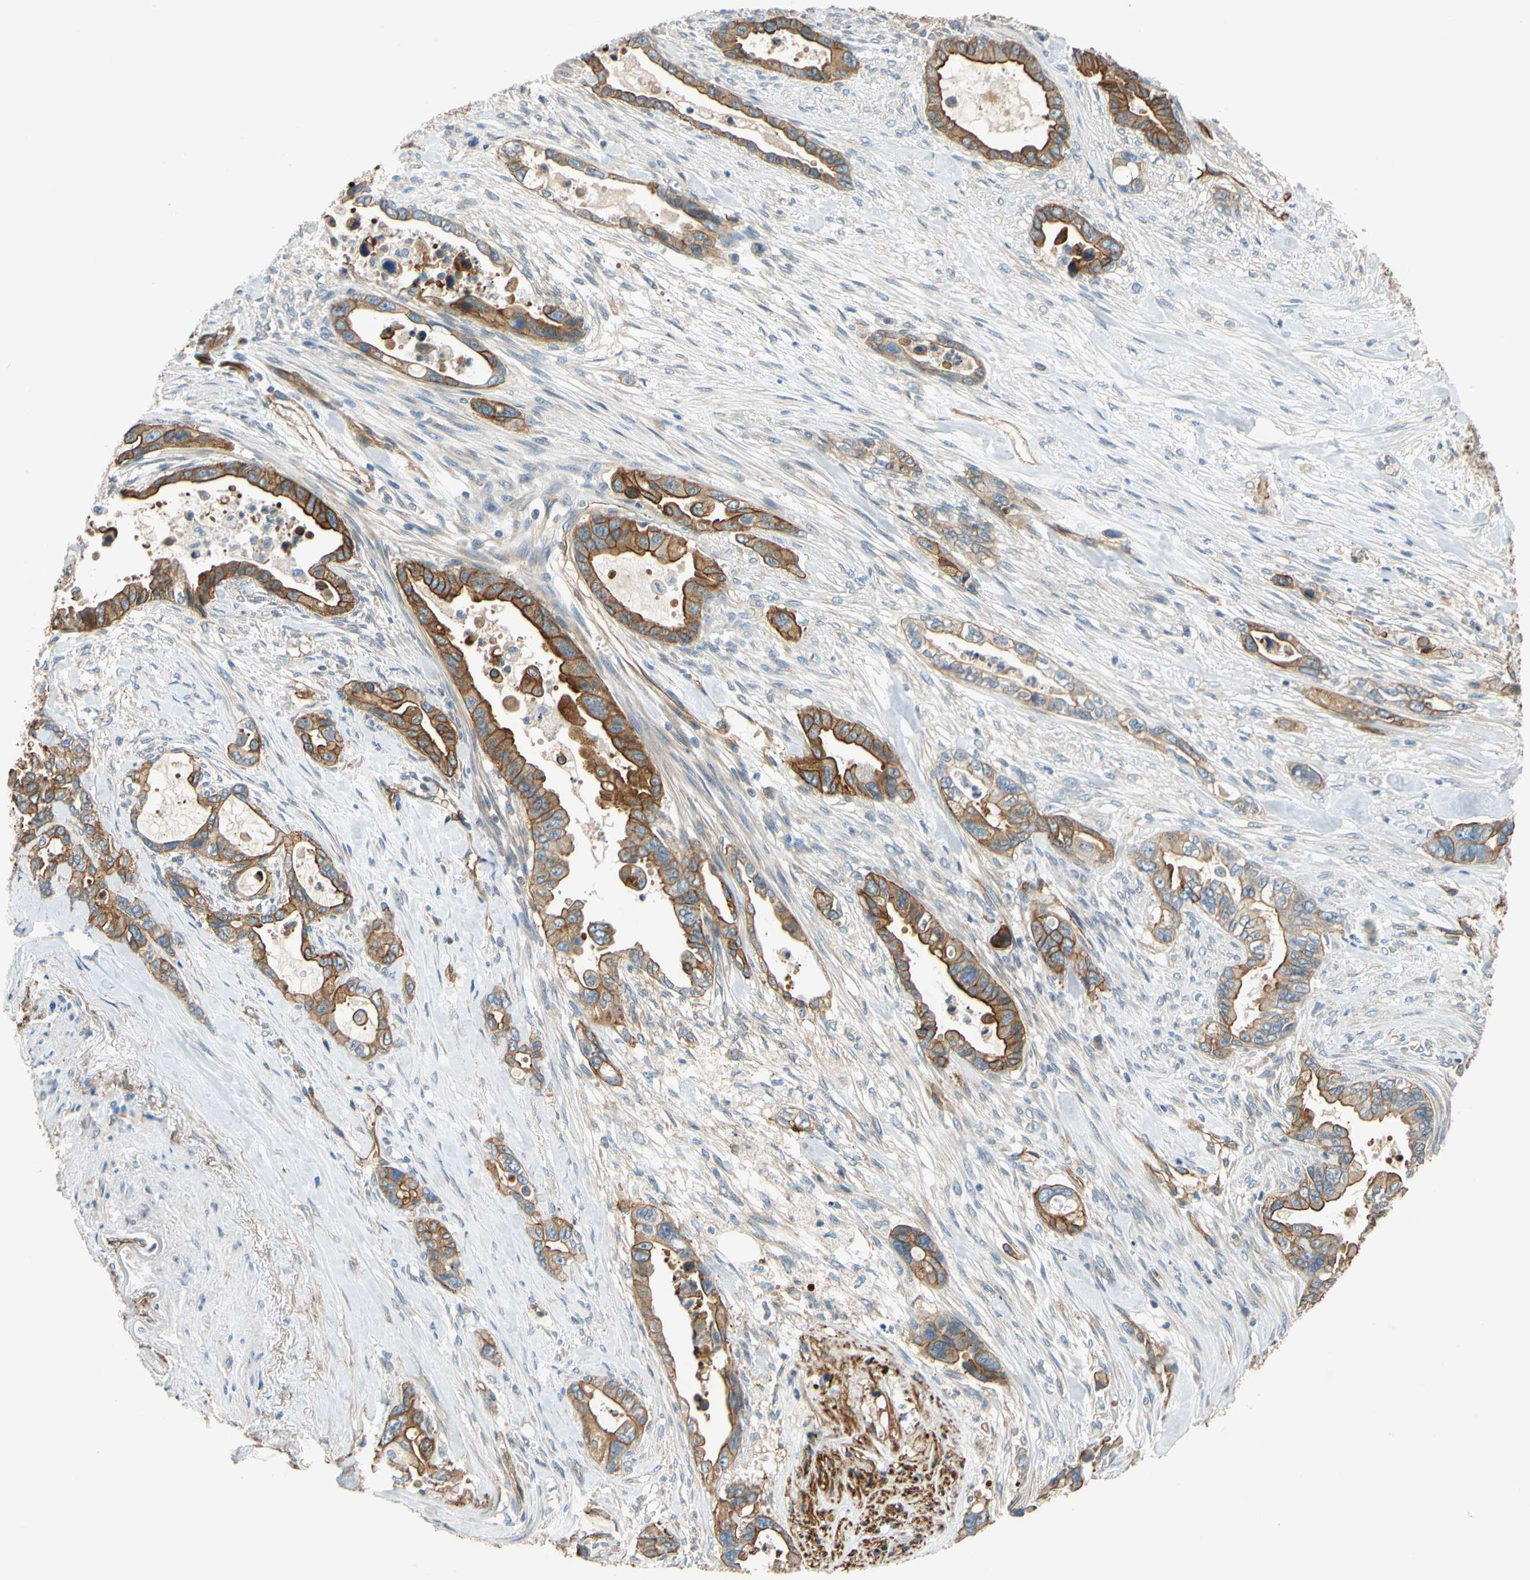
{"staining": {"intensity": "strong", "quantity": ">75%", "location": "cytoplasmic/membranous"}, "tissue": "pancreatic cancer", "cell_type": "Tumor cells", "image_type": "cancer", "snomed": [{"axis": "morphology", "description": "Adenocarcinoma, NOS"}, {"axis": "topography", "description": "Pancreas"}], "caption": "Approximately >75% of tumor cells in pancreatic cancer (adenocarcinoma) exhibit strong cytoplasmic/membranous protein staining as visualized by brown immunohistochemical staining.", "gene": "SPTAN1", "patient": {"sex": "male", "age": 70}}